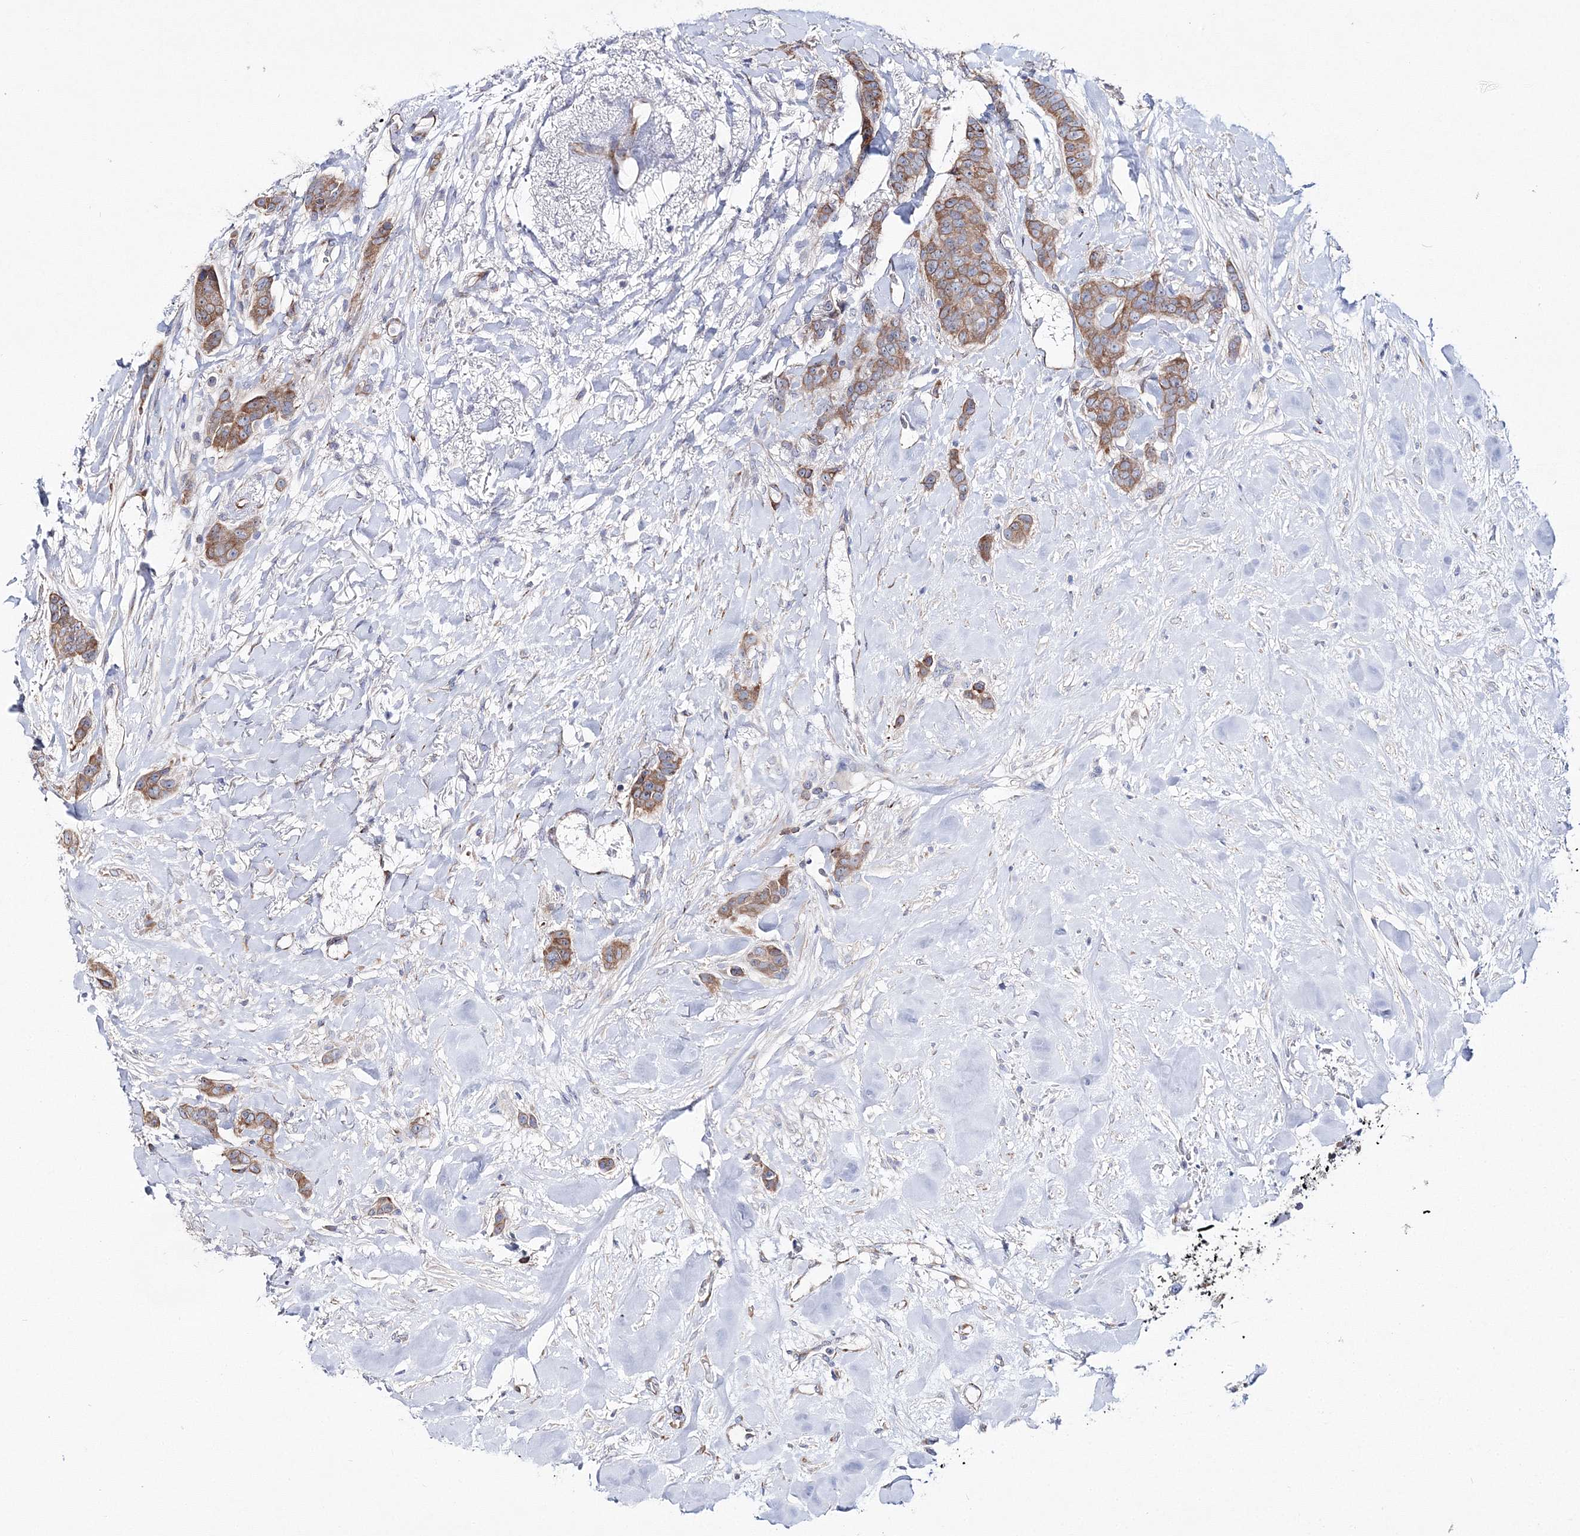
{"staining": {"intensity": "moderate", "quantity": ">75%", "location": "cytoplasmic/membranous"}, "tissue": "breast cancer", "cell_type": "Tumor cells", "image_type": "cancer", "snomed": [{"axis": "morphology", "description": "Duct carcinoma"}, {"axis": "topography", "description": "Breast"}], "caption": "Immunohistochemical staining of human breast cancer (invasive ductal carcinoma) shows medium levels of moderate cytoplasmic/membranous protein positivity in about >75% of tumor cells.", "gene": "ARHGAP32", "patient": {"sex": "female", "age": 40}}